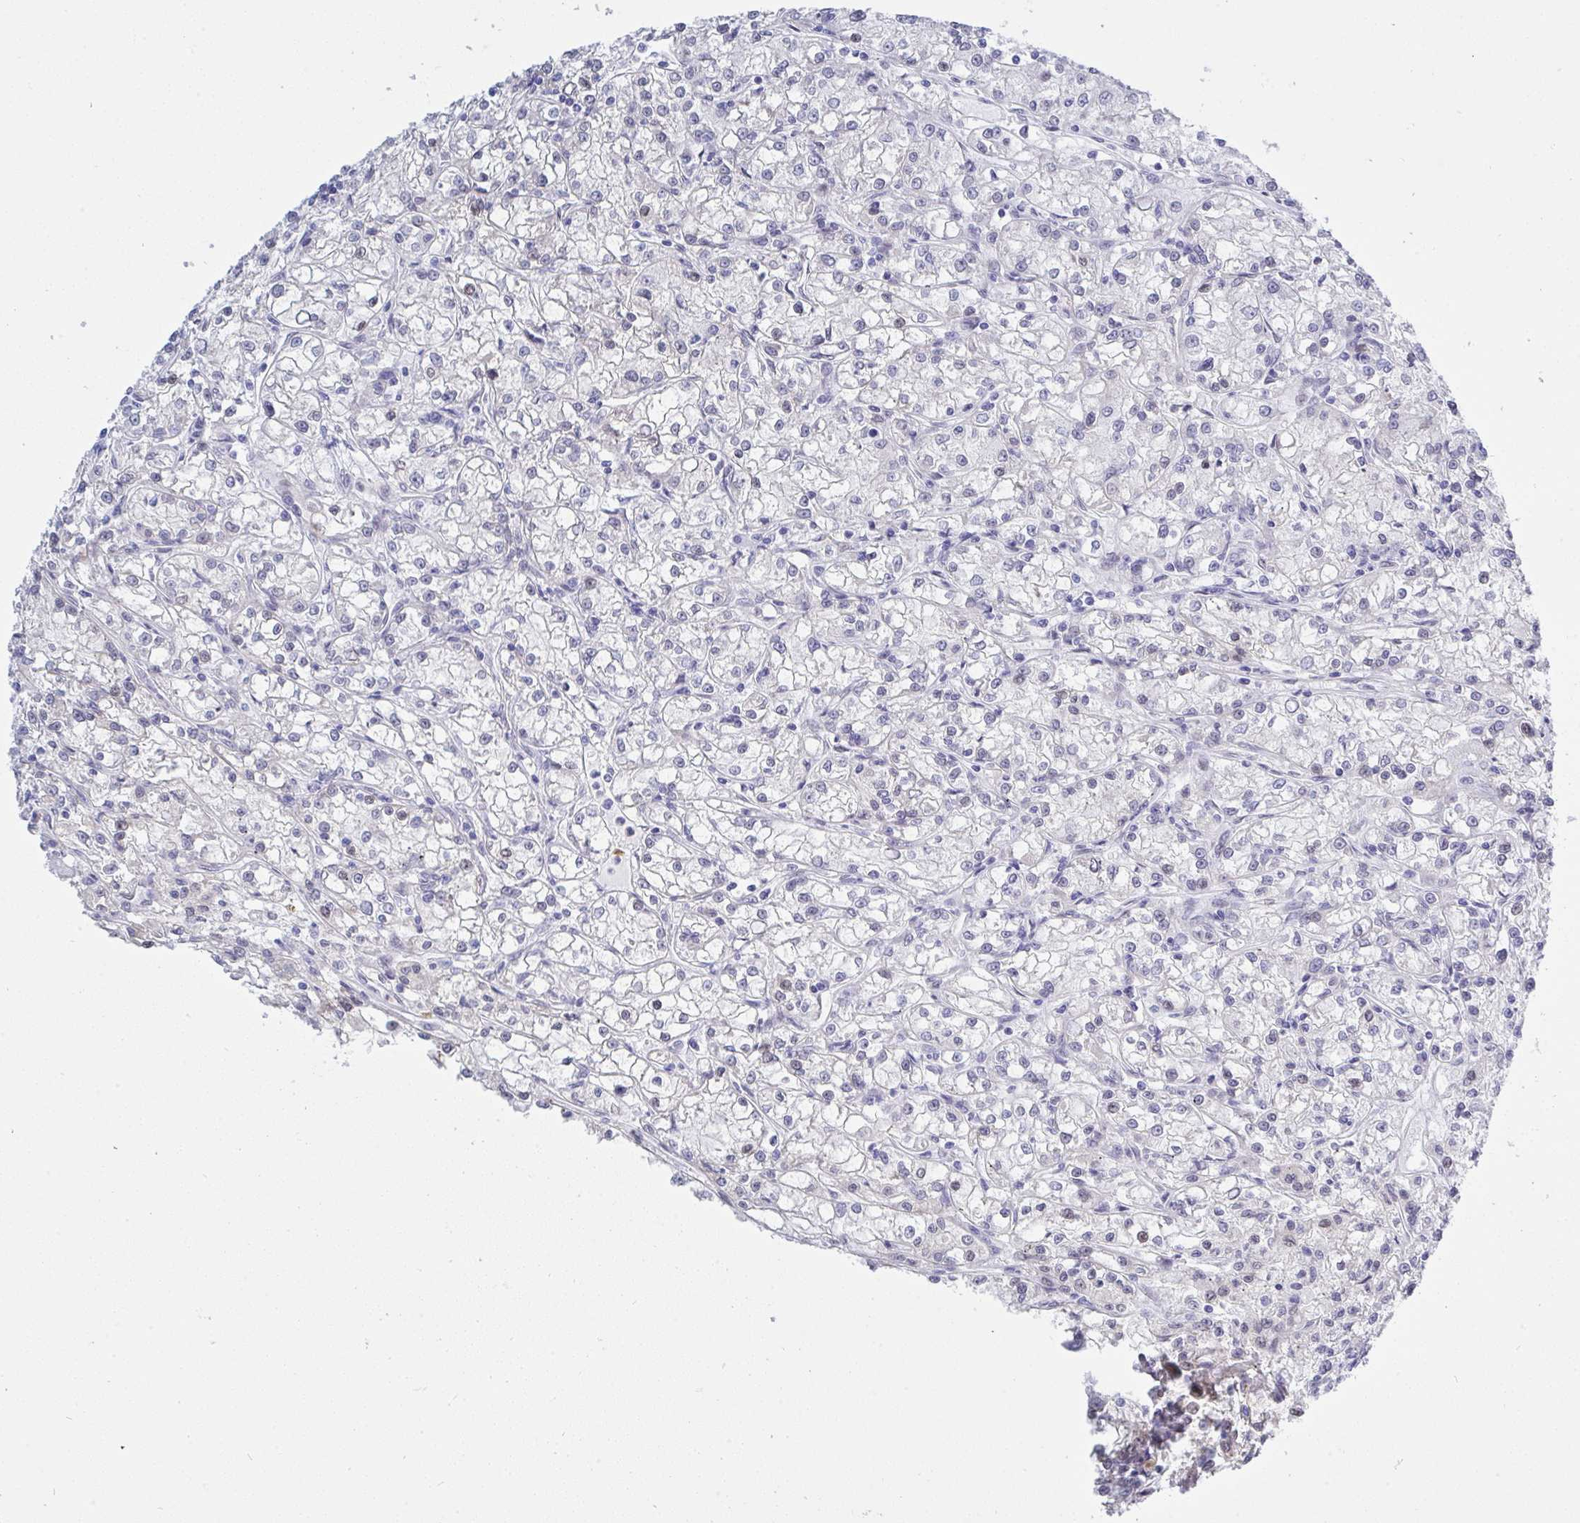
{"staining": {"intensity": "negative", "quantity": "none", "location": "none"}, "tissue": "renal cancer", "cell_type": "Tumor cells", "image_type": "cancer", "snomed": [{"axis": "morphology", "description": "Adenocarcinoma, NOS"}, {"axis": "topography", "description": "Kidney"}], "caption": "IHC photomicrograph of renal cancer stained for a protein (brown), which demonstrates no expression in tumor cells.", "gene": "MFSD4A", "patient": {"sex": "female", "age": 59}}